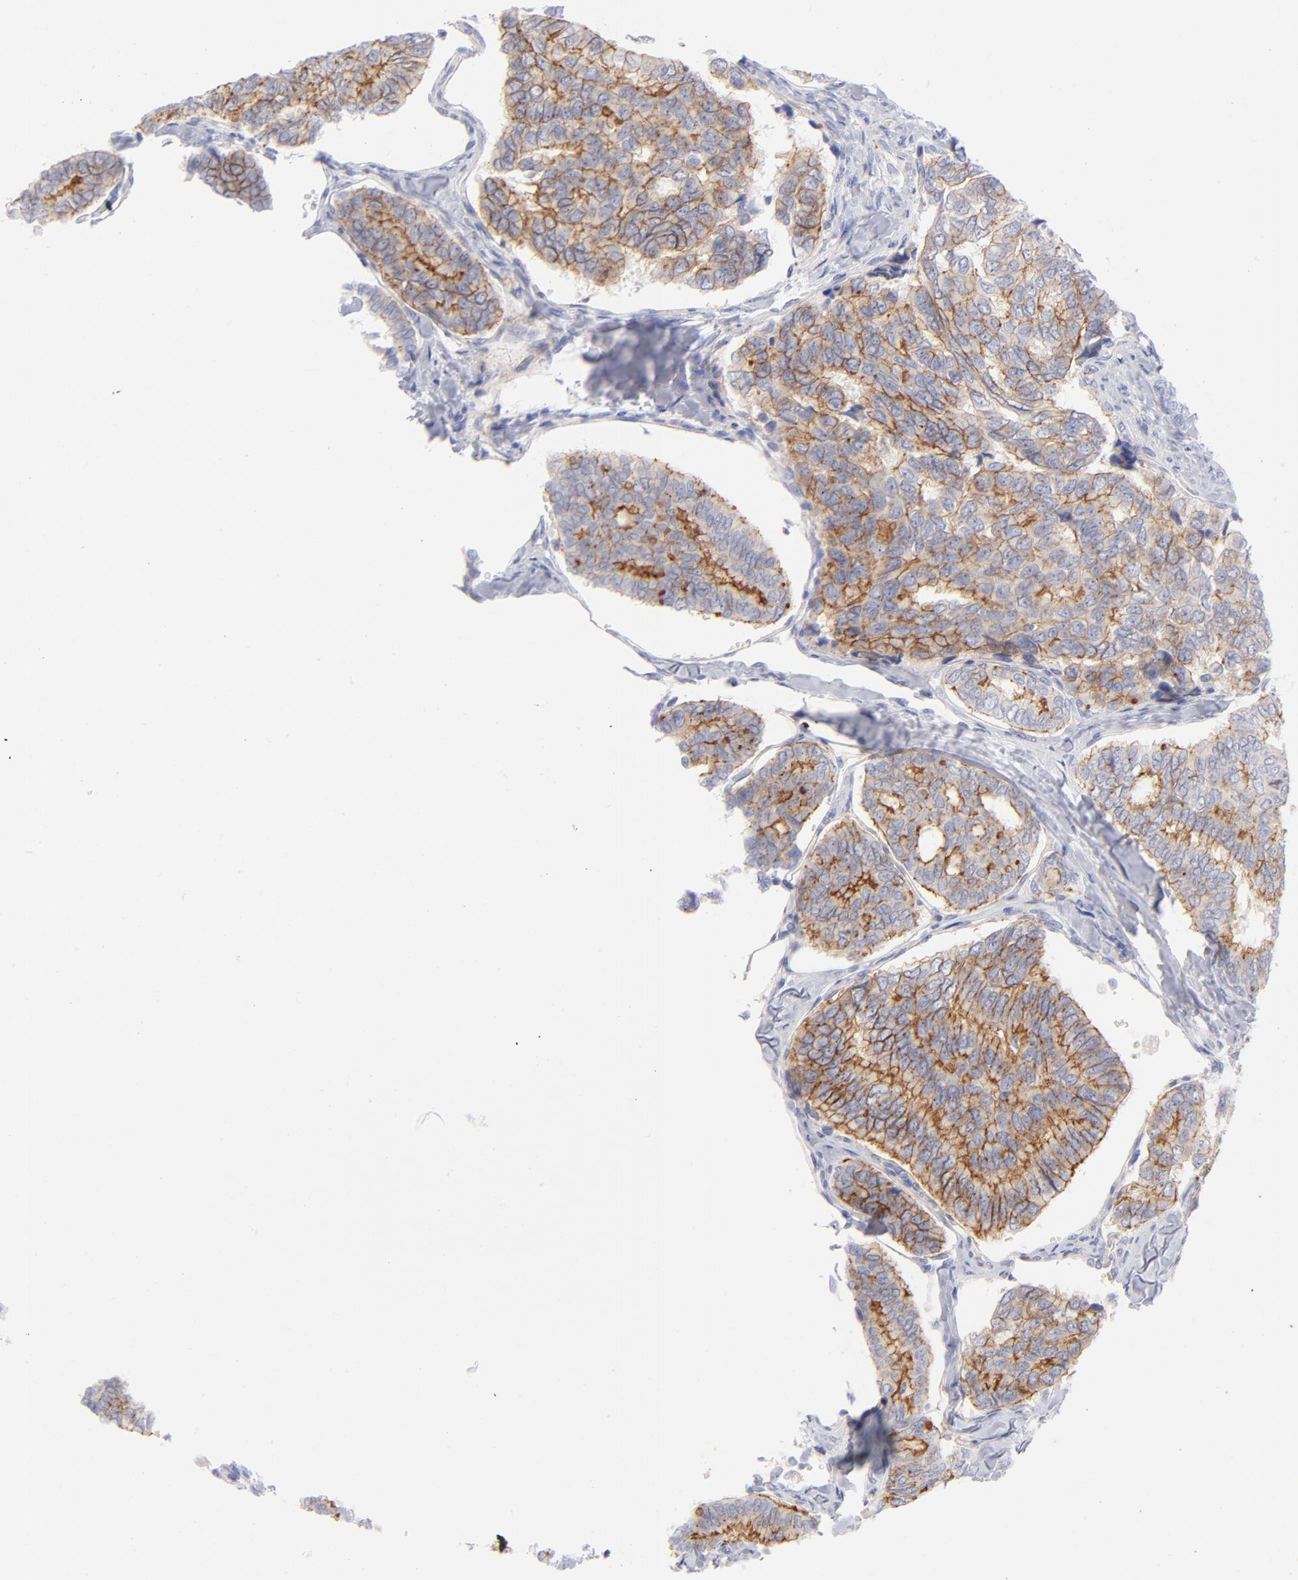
{"staining": {"intensity": "moderate", "quantity": ">75%", "location": "cytoplasmic/membranous"}, "tissue": "thyroid cancer", "cell_type": "Tumor cells", "image_type": "cancer", "snomed": [{"axis": "morphology", "description": "Papillary adenocarcinoma, NOS"}, {"axis": "topography", "description": "Thyroid gland"}], "caption": "Immunohistochemical staining of human thyroid cancer reveals moderate cytoplasmic/membranous protein positivity in approximately >75% of tumor cells.", "gene": "ACTA2", "patient": {"sex": "female", "age": 35}}